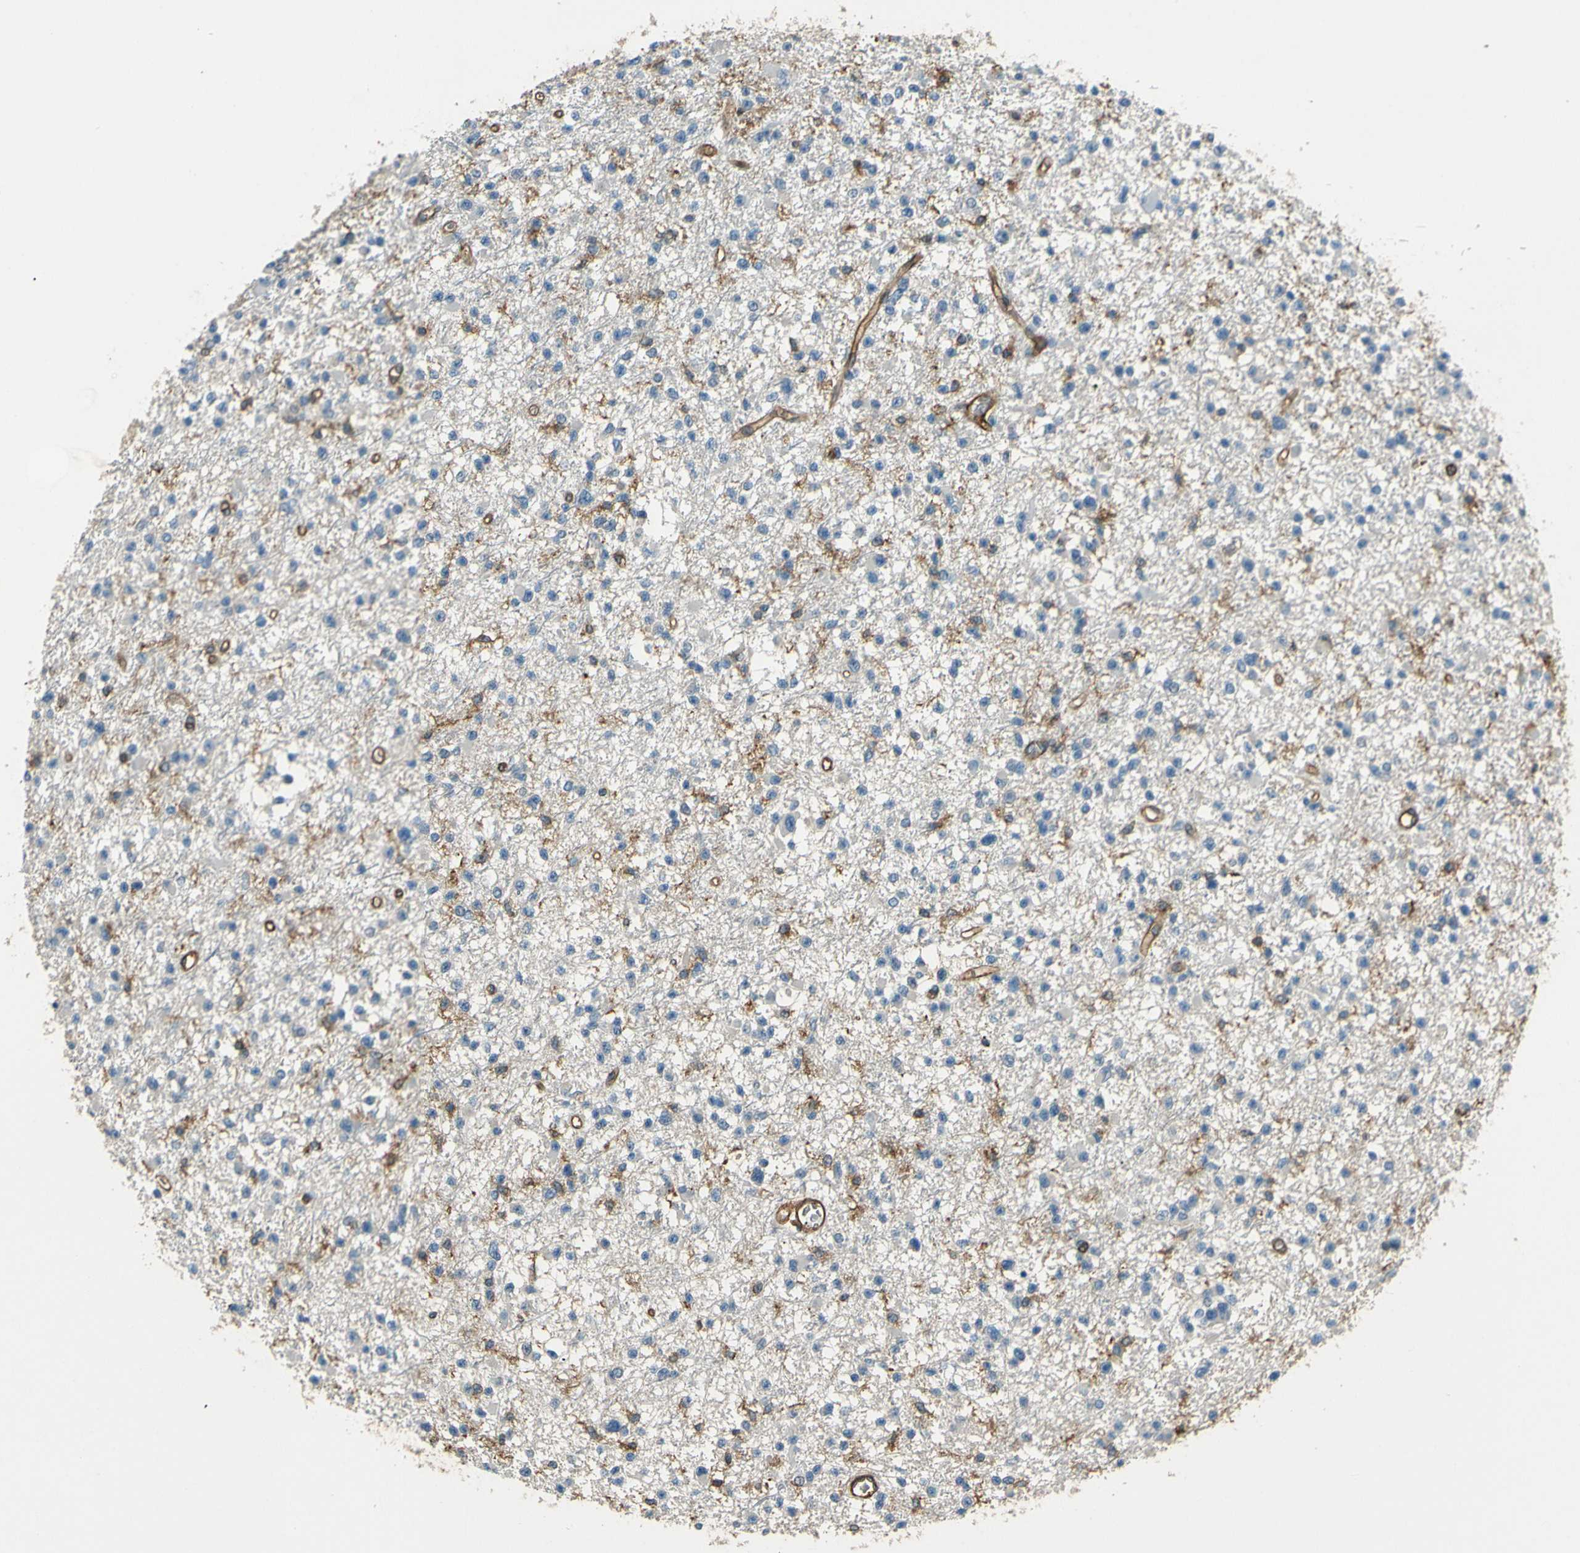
{"staining": {"intensity": "negative", "quantity": "none", "location": "none"}, "tissue": "glioma", "cell_type": "Tumor cells", "image_type": "cancer", "snomed": [{"axis": "morphology", "description": "Glioma, malignant, Low grade"}, {"axis": "topography", "description": "Brain"}], "caption": "This is a photomicrograph of IHC staining of malignant glioma (low-grade), which shows no positivity in tumor cells.", "gene": "ENTPD1", "patient": {"sex": "female", "age": 22}}